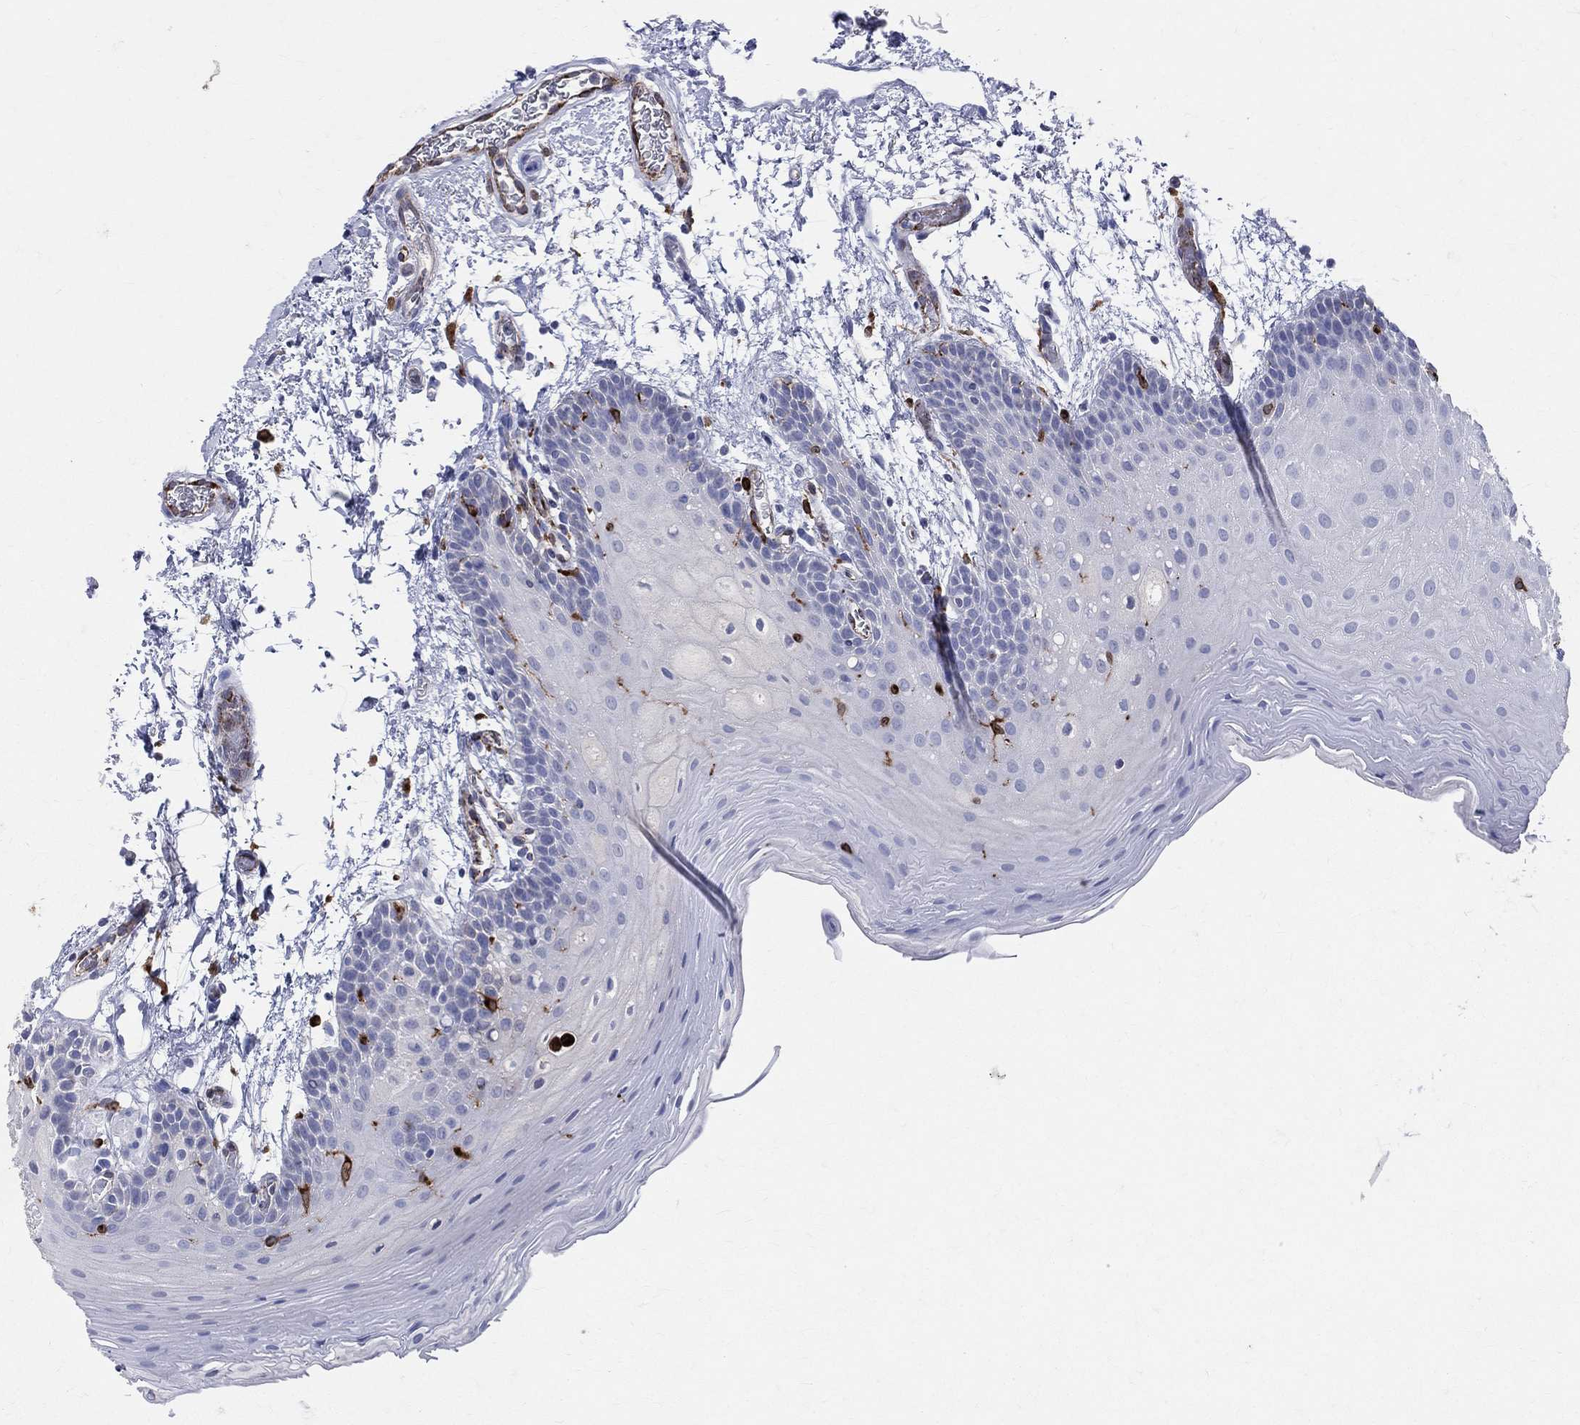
{"staining": {"intensity": "negative", "quantity": "none", "location": "none"}, "tissue": "oral mucosa", "cell_type": "Squamous epithelial cells", "image_type": "normal", "snomed": [{"axis": "morphology", "description": "Normal tissue, NOS"}, {"axis": "topography", "description": "Oral tissue"}], "caption": "There is no significant positivity in squamous epithelial cells of oral mucosa.", "gene": "CD74", "patient": {"sex": "male", "age": 62}}